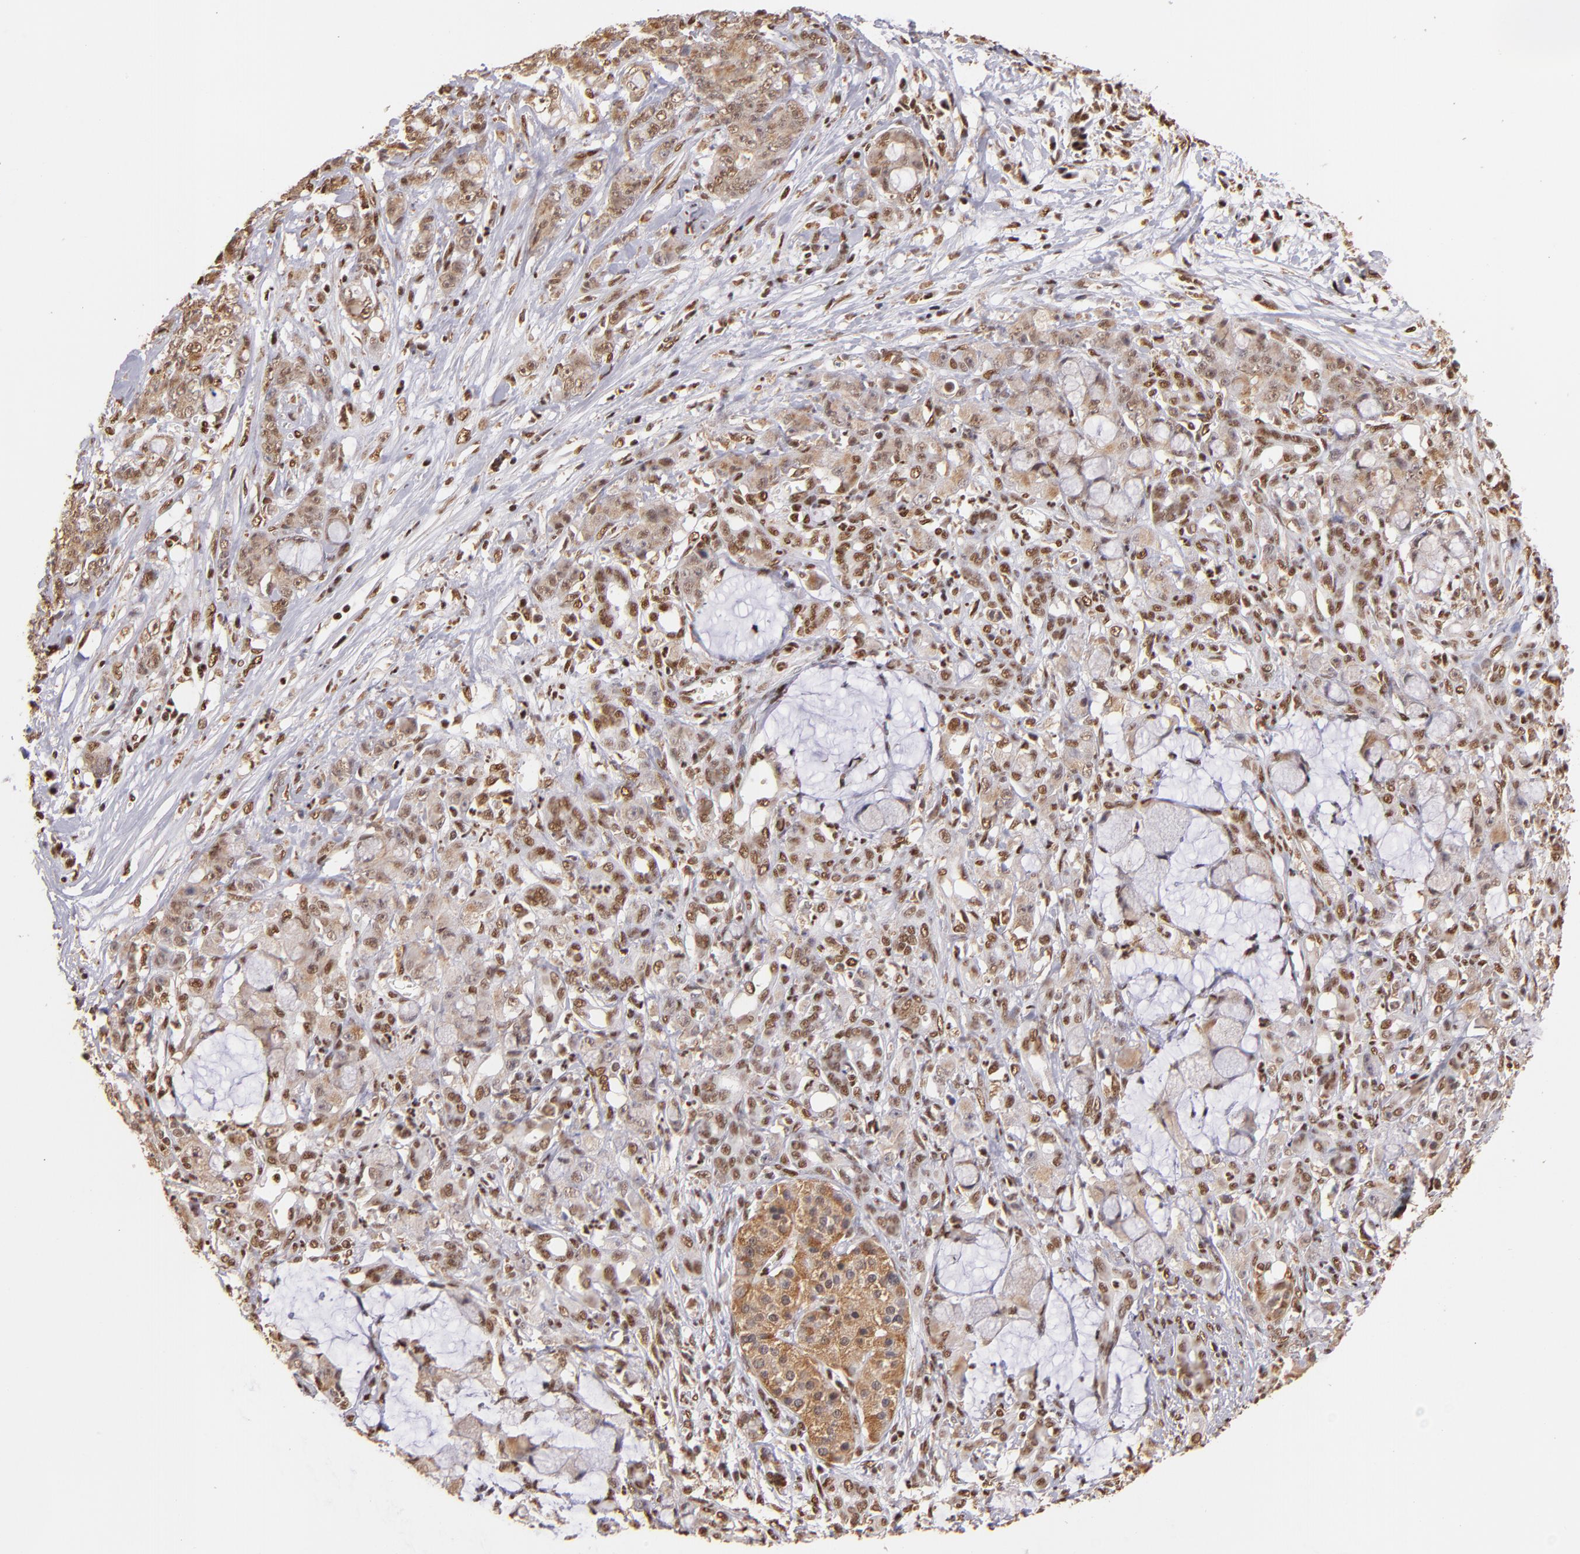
{"staining": {"intensity": "weak", "quantity": ">75%", "location": "cytoplasmic/membranous,nuclear"}, "tissue": "pancreatic cancer", "cell_type": "Tumor cells", "image_type": "cancer", "snomed": [{"axis": "morphology", "description": "Adenocarcinoma, NOS"}, {"axis": "topography", "description": "Pancreas"}], "caption": "There is low levels of weak cytoplasmic/membranous and nuclear expression in tumor cells of pancreatic cancer, as demonstrated by immunohistochemical staining (brown color).", "gene": "SP1", "patient": {"sex": "female", "age": 73}}